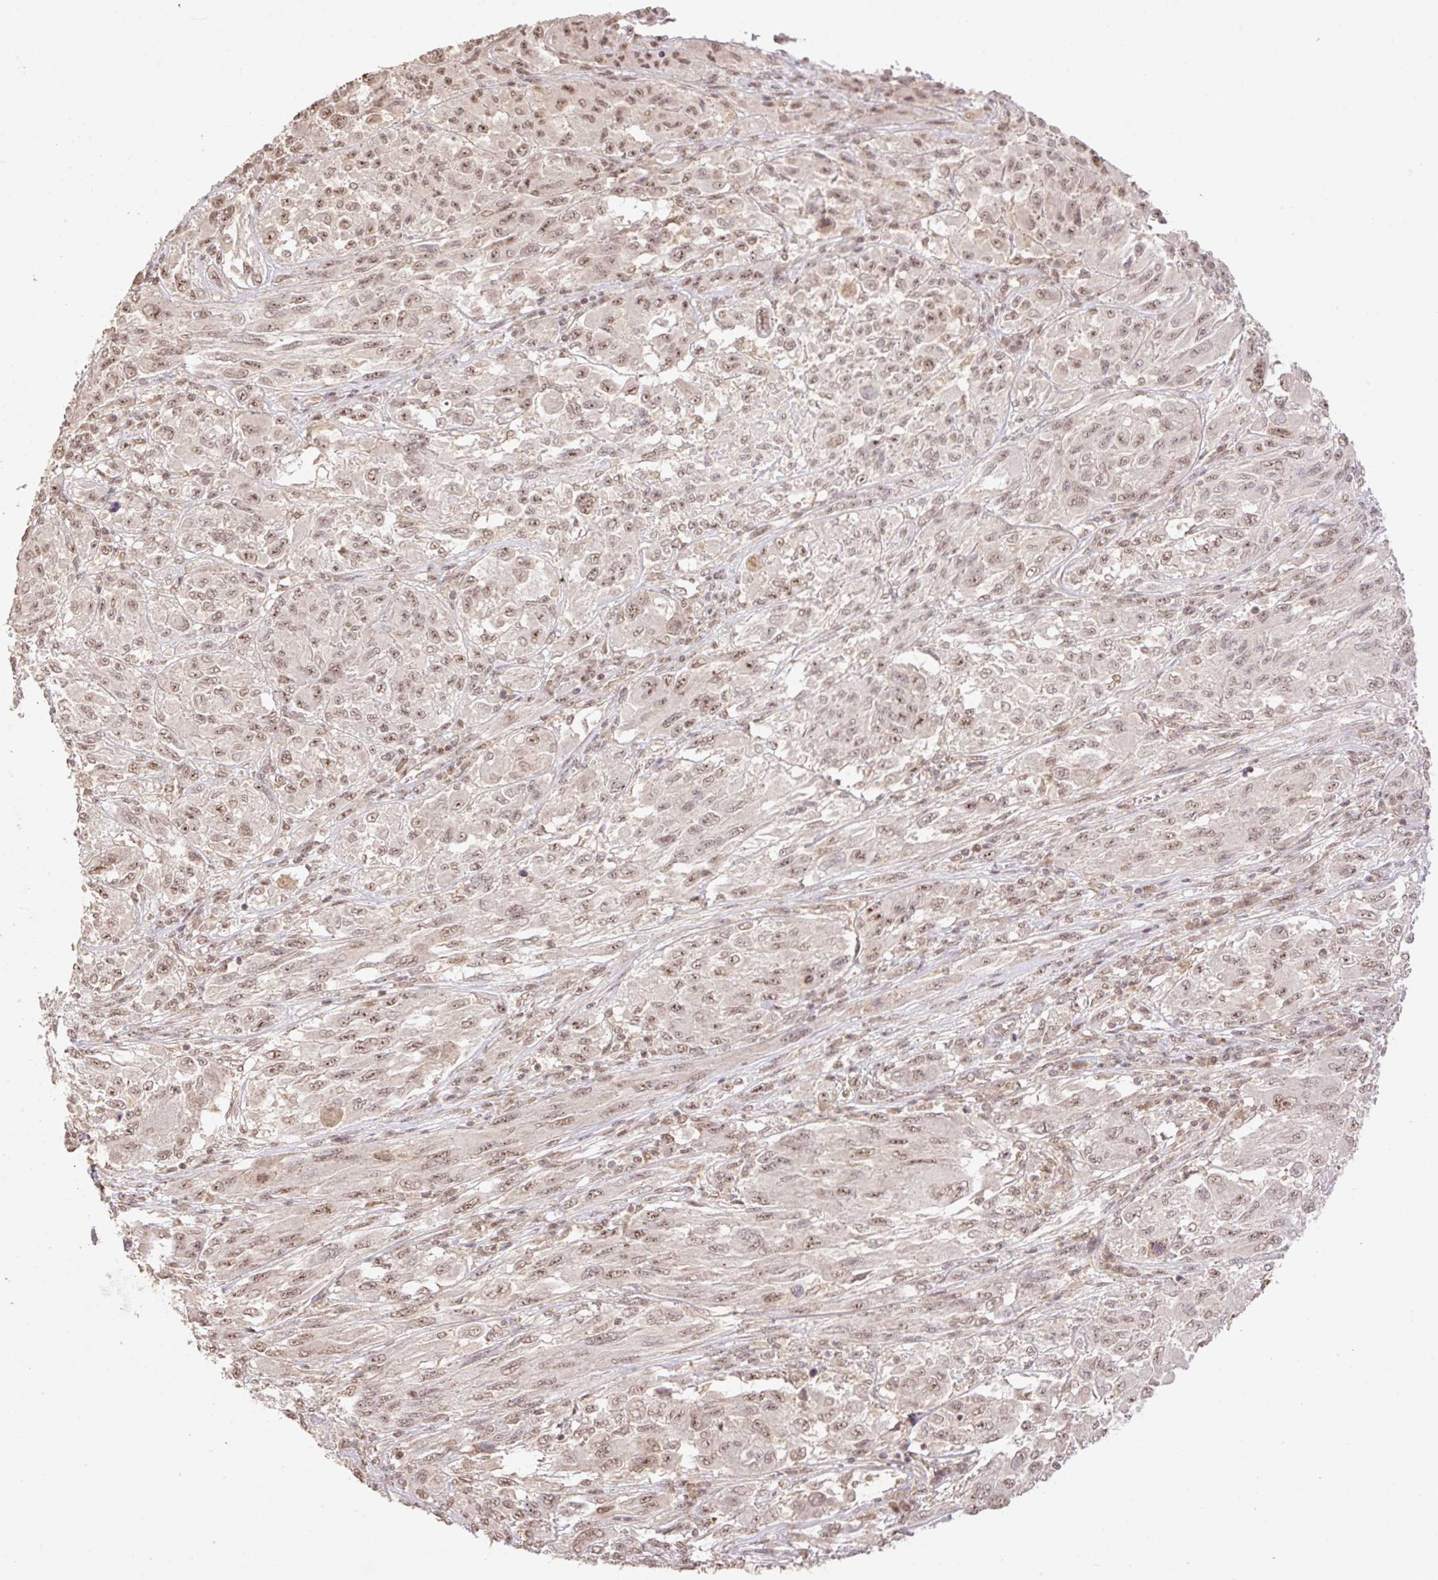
{"staining": {"intensity": "moderate", "quantity": ">75%", "location": "nuclear"}, "tissue": "melanoma", "cell_type": "Tumor cells", "image_type": "cancer", "snomed": [{"axis": "morphology", "description": "Malignant melanoma, NOS"}, {"axis": "topography", "description": "Skin"}], "caption": "Human melanoma stained with a protein marker shows moderate staining in tumor cells.", "gene": "VPS25", "patient": {"sex": "female", "age": 91}}